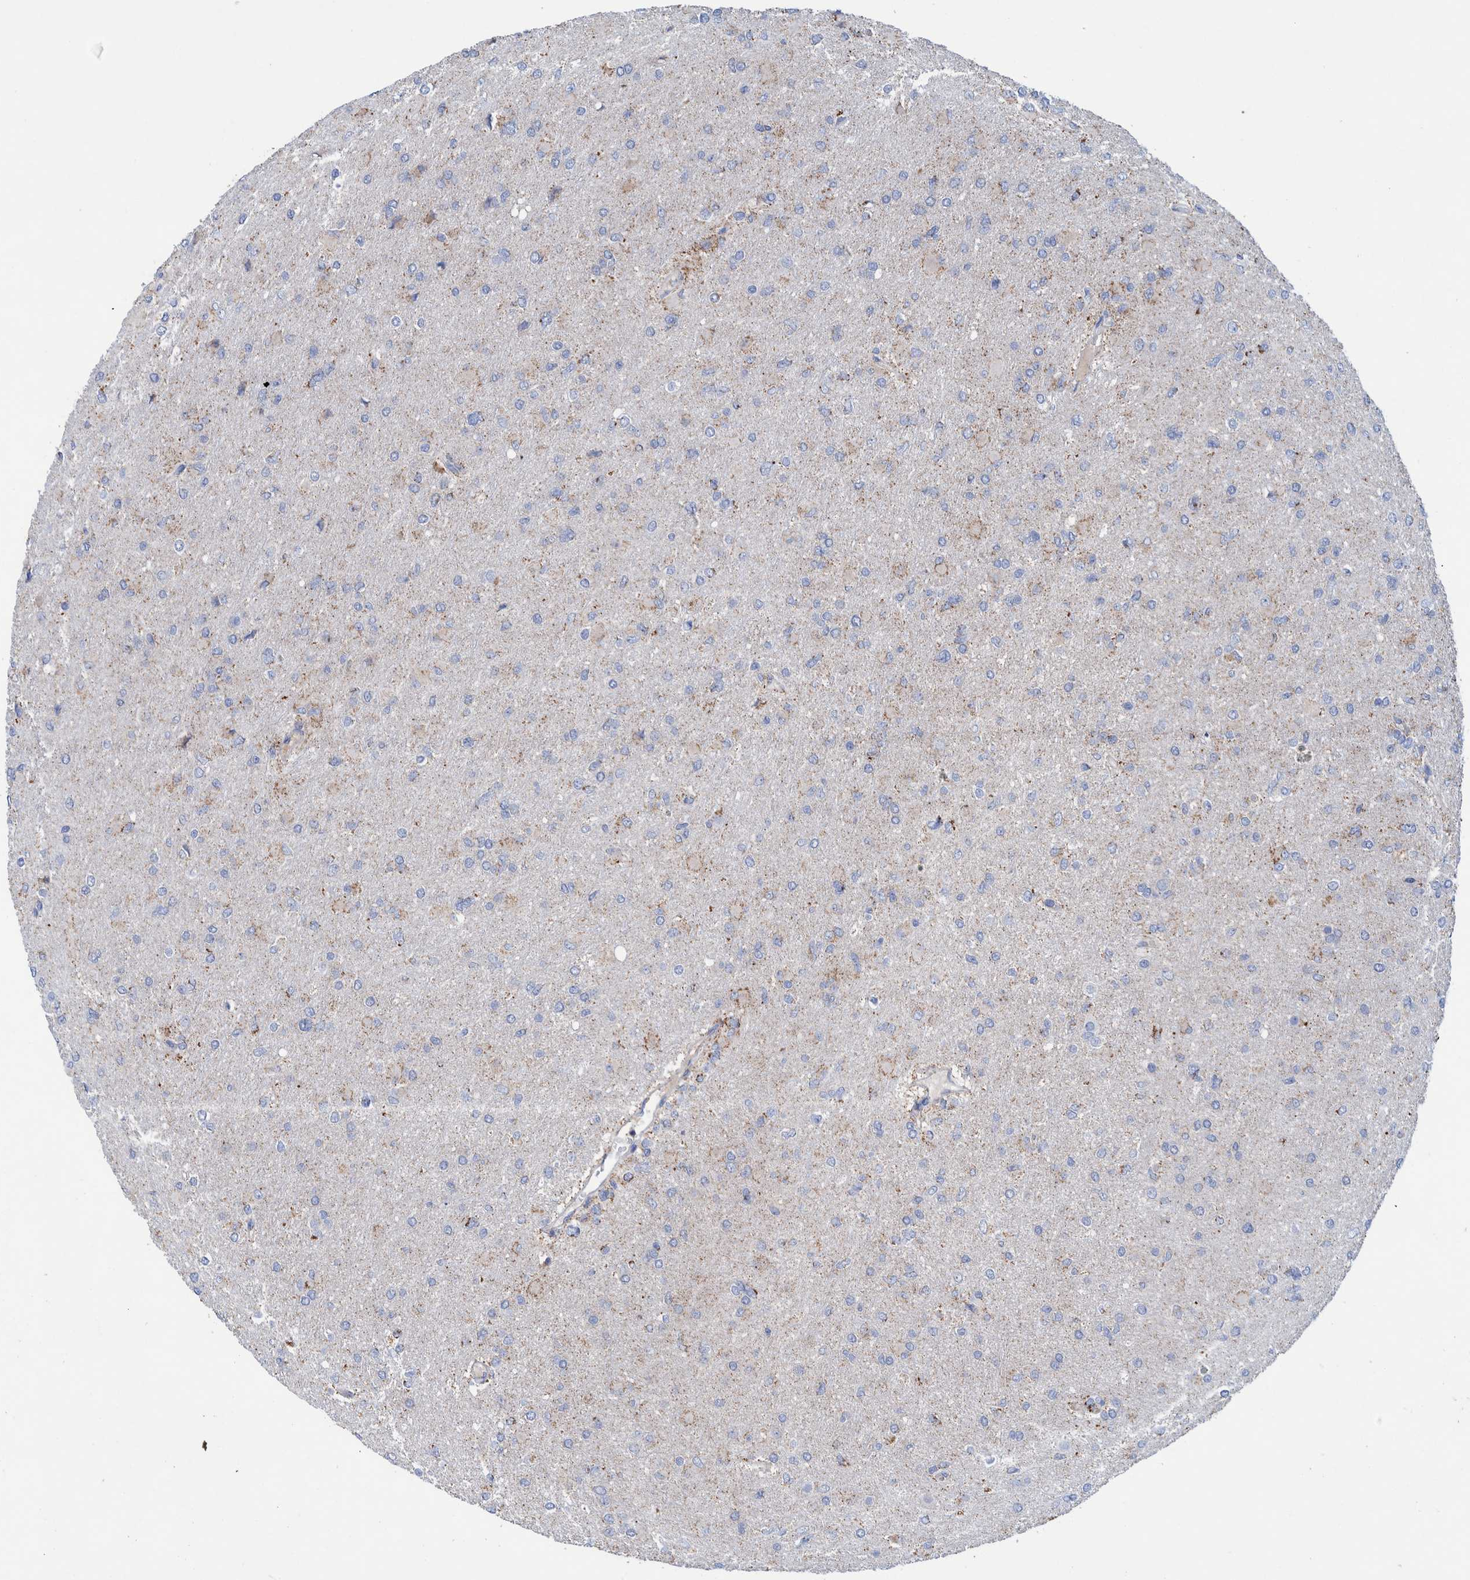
{"staining": {"intensity": "weak", "quantity": "<25%", "location": "cytoplasmic/membranous"}, "tissue": "glioma", "cell_type": "Tumor cells", "image_type": "cancer", "snomed": [{"axis": "morphology", "description": "Glioma, malignant, High grade"}, {"axis": "topography", "description": "Cerebral cortex"}], "caption": "Tumor cells are negative for brown protein staining in glioma. (DAB immunohistochemistry (IHC) visualized using brightfield microscopy, high magnification).", "gene": "DECR1", "patient": {"sex": "female", "age": 36}}